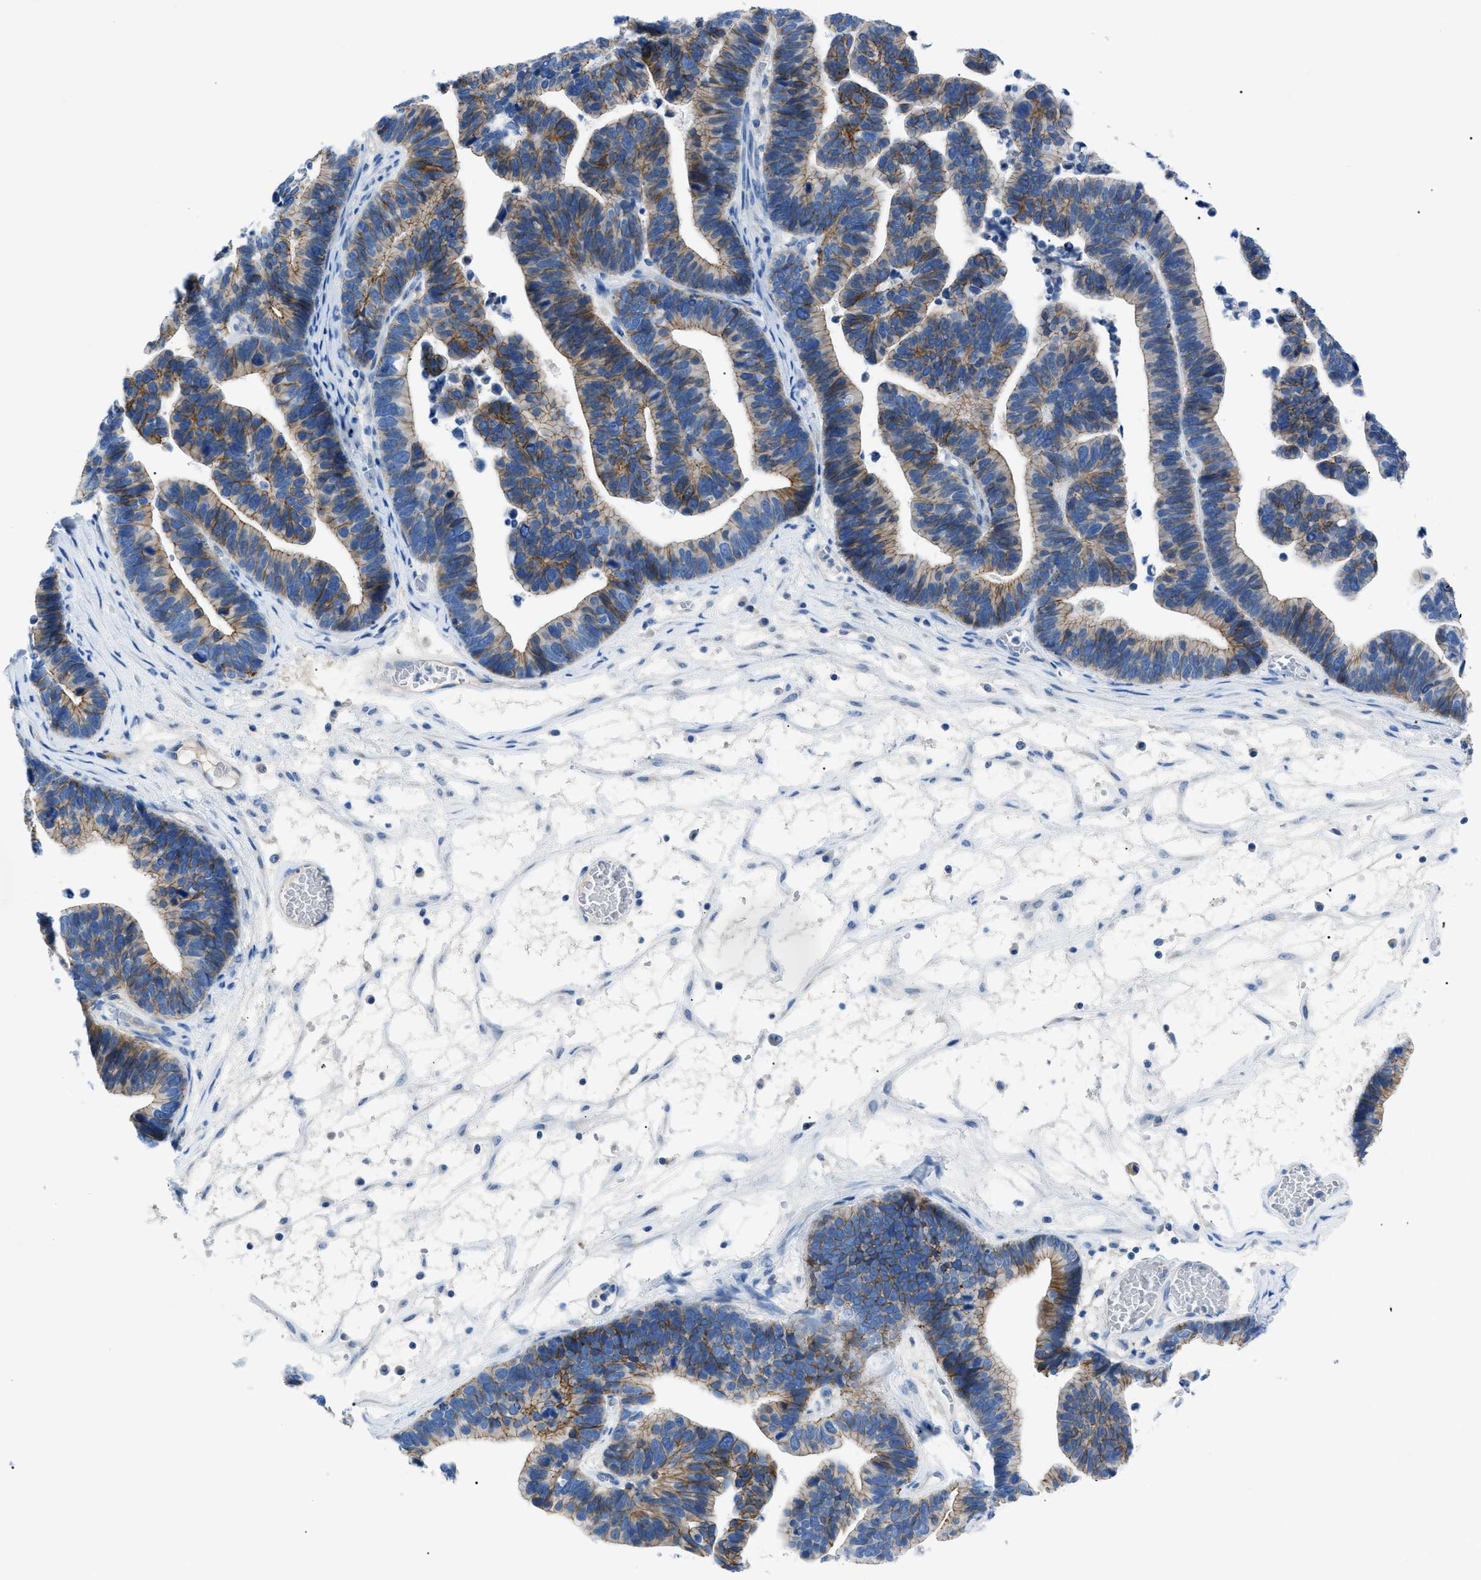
{"staining": {"intensity": "moderate", "quantity": ">75%", "location": "cytoplasmic/membranous"}, "tissue": "ovarian cancer", "cell_type": "Tumor cells", "image_type": "cancer", "snomed": [{"axis": "morphology", "description": "Cystadenocarcinoma, serous, NOS"}, {"axis": "topography", "description": "Ovary"}], "caption": "The micrograph exhibits a brown stain indicating the presence of a protein in the cytoplasmic/membranous of tumor cells in ovarian cancer (serous cystadenocarcinoma). (Stains: DAB (3,3'-diaminobenzidine) in brown, nuclei in blue, Microscopy: brightfield microscopy at high magnification).", "gene": "ZDHHC24", "patient": {"sex": "female", "age": 56}}